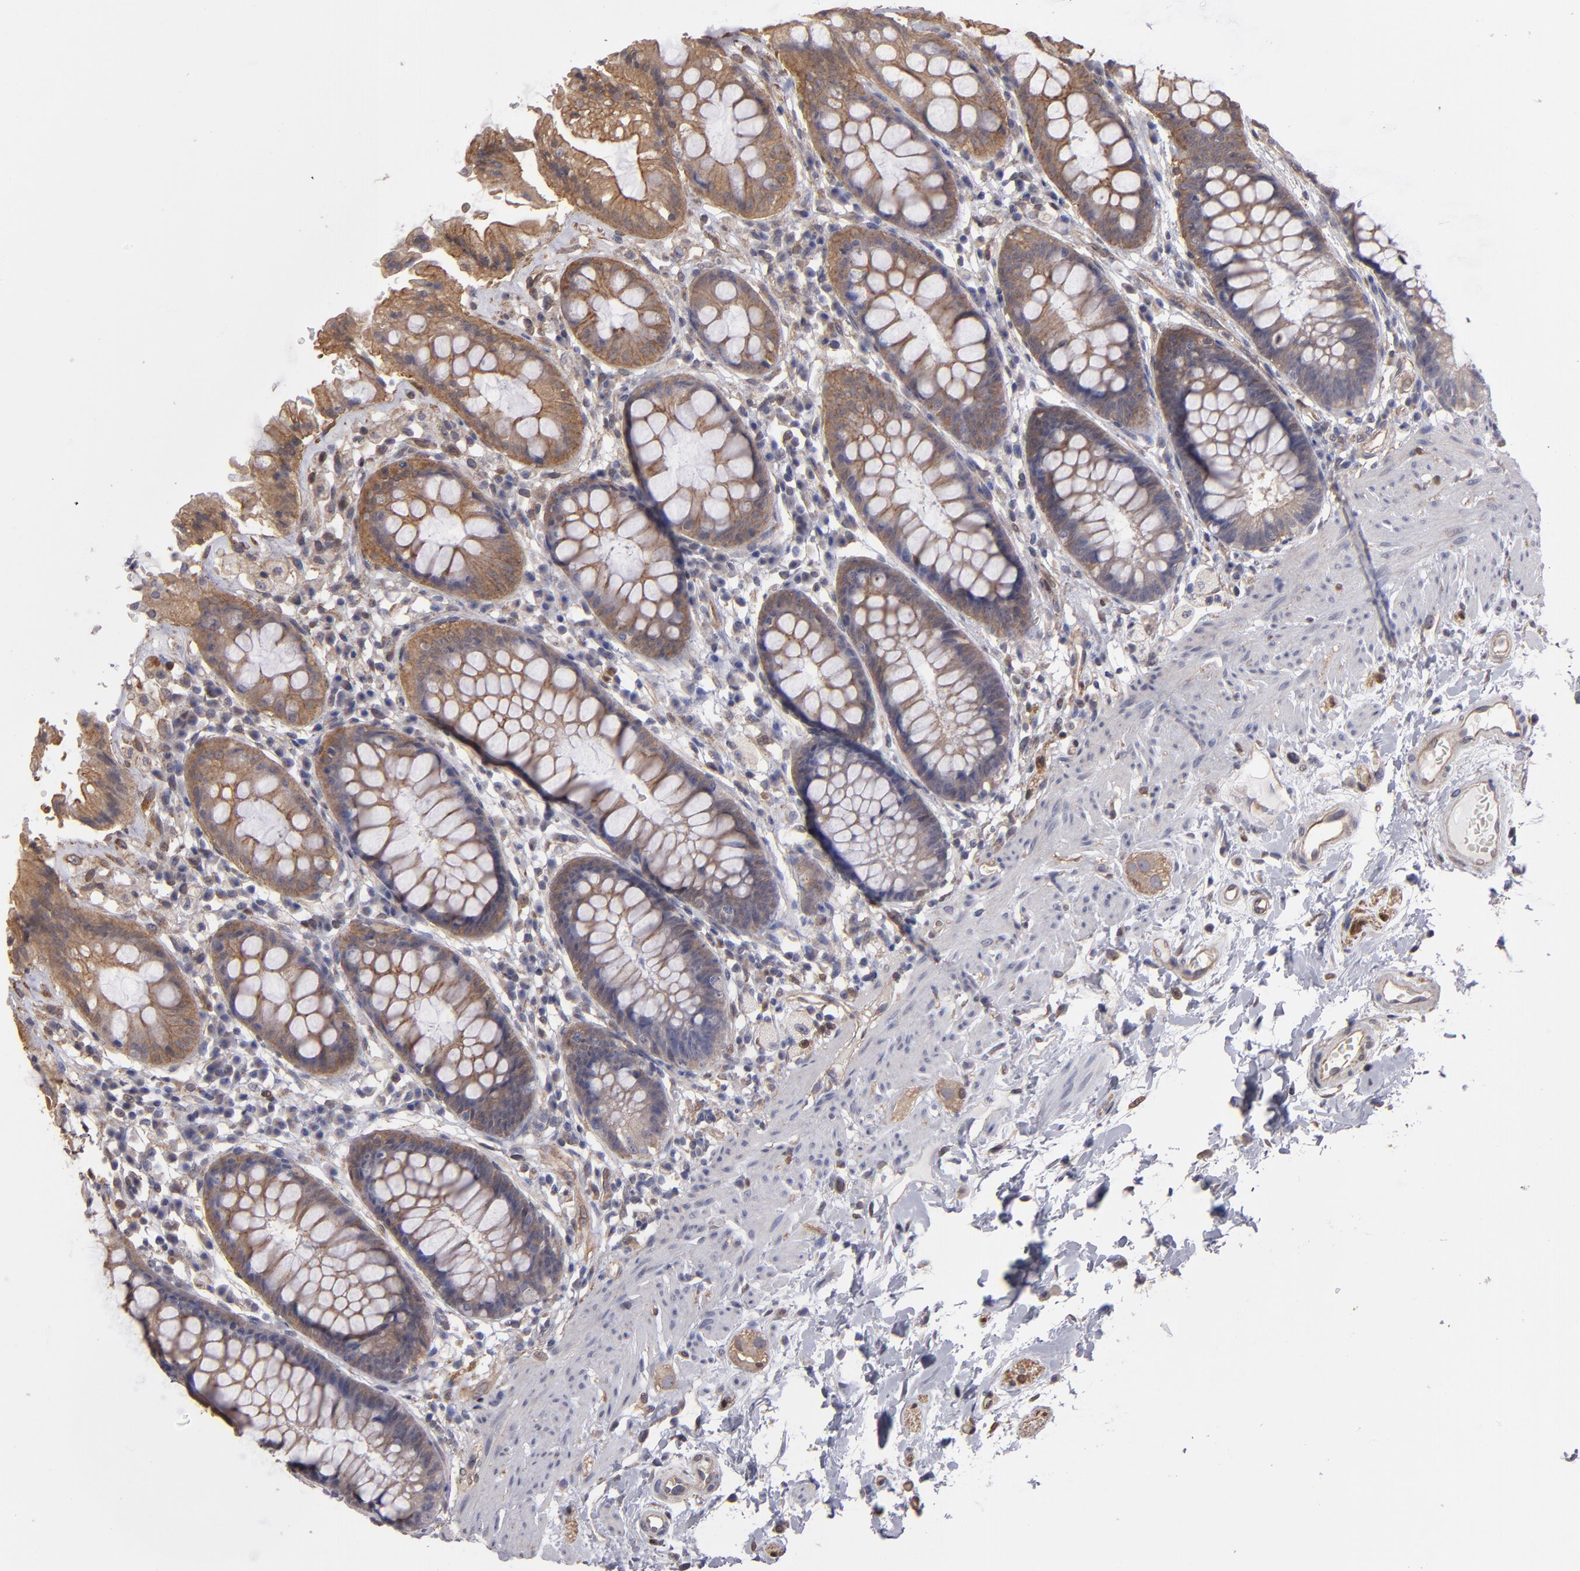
{"staining": {"intensity": "moderate", "quantity": ">75%", "location": "cytoplasmic/membranous"}, "tissue": "rectum", "cell_type": "Glandular cells", "image_type": "normal", "snomed": [{"axis": "morphology", "description": "Normal tissue, NOS"}, {"axis": "topography", "description": "Rectum"}], "caption": "Human rectum stained for a protein (brown) reveals moderate cytoplasmic/membranous positive positivity in approximately >75% of glandular cells.", "gene": "NDRG2", "patient": {"sex": "female", "age": 46}}